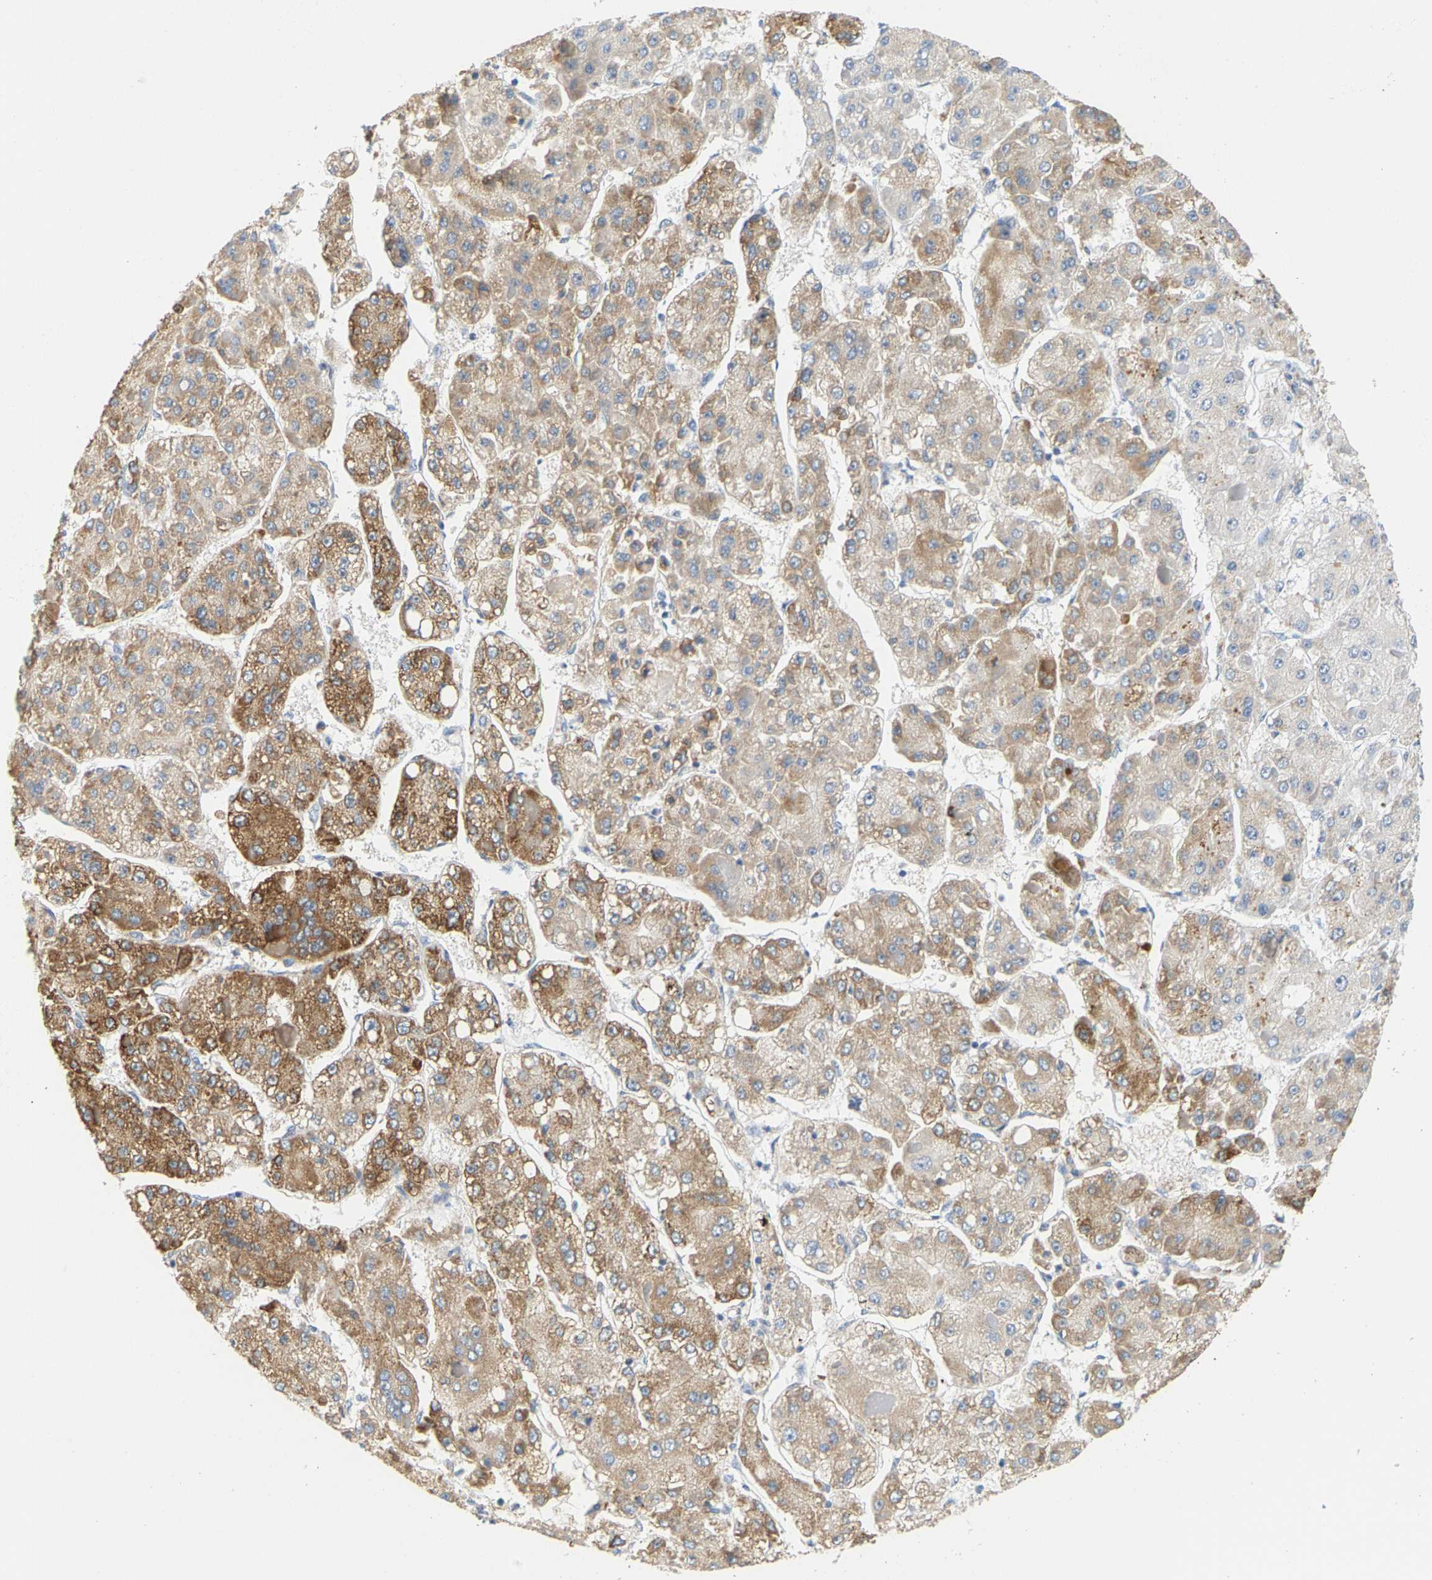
{"staining": {"intensity": "moderate", "quantity": "25%-75%", "location": "cytoplasmic/membranous"}, "tissue": "liver cancer", "cell_type": "Tumor cells", "image_type": "cancer", "snomed": [{"axis": "morphology", "description": "Carcinoma, Hepatocellular, NOS"}, {"axis": "topography", "description": "Liver"}], "caption": "Human liver cancer stained for a protein (brown) reveals moderate cytoplasmic/membranous positive expression in approximately 25%-75% of tumor cells.", "gene": "SHMT2", "patient": {"sex": "female", "age": 73}}